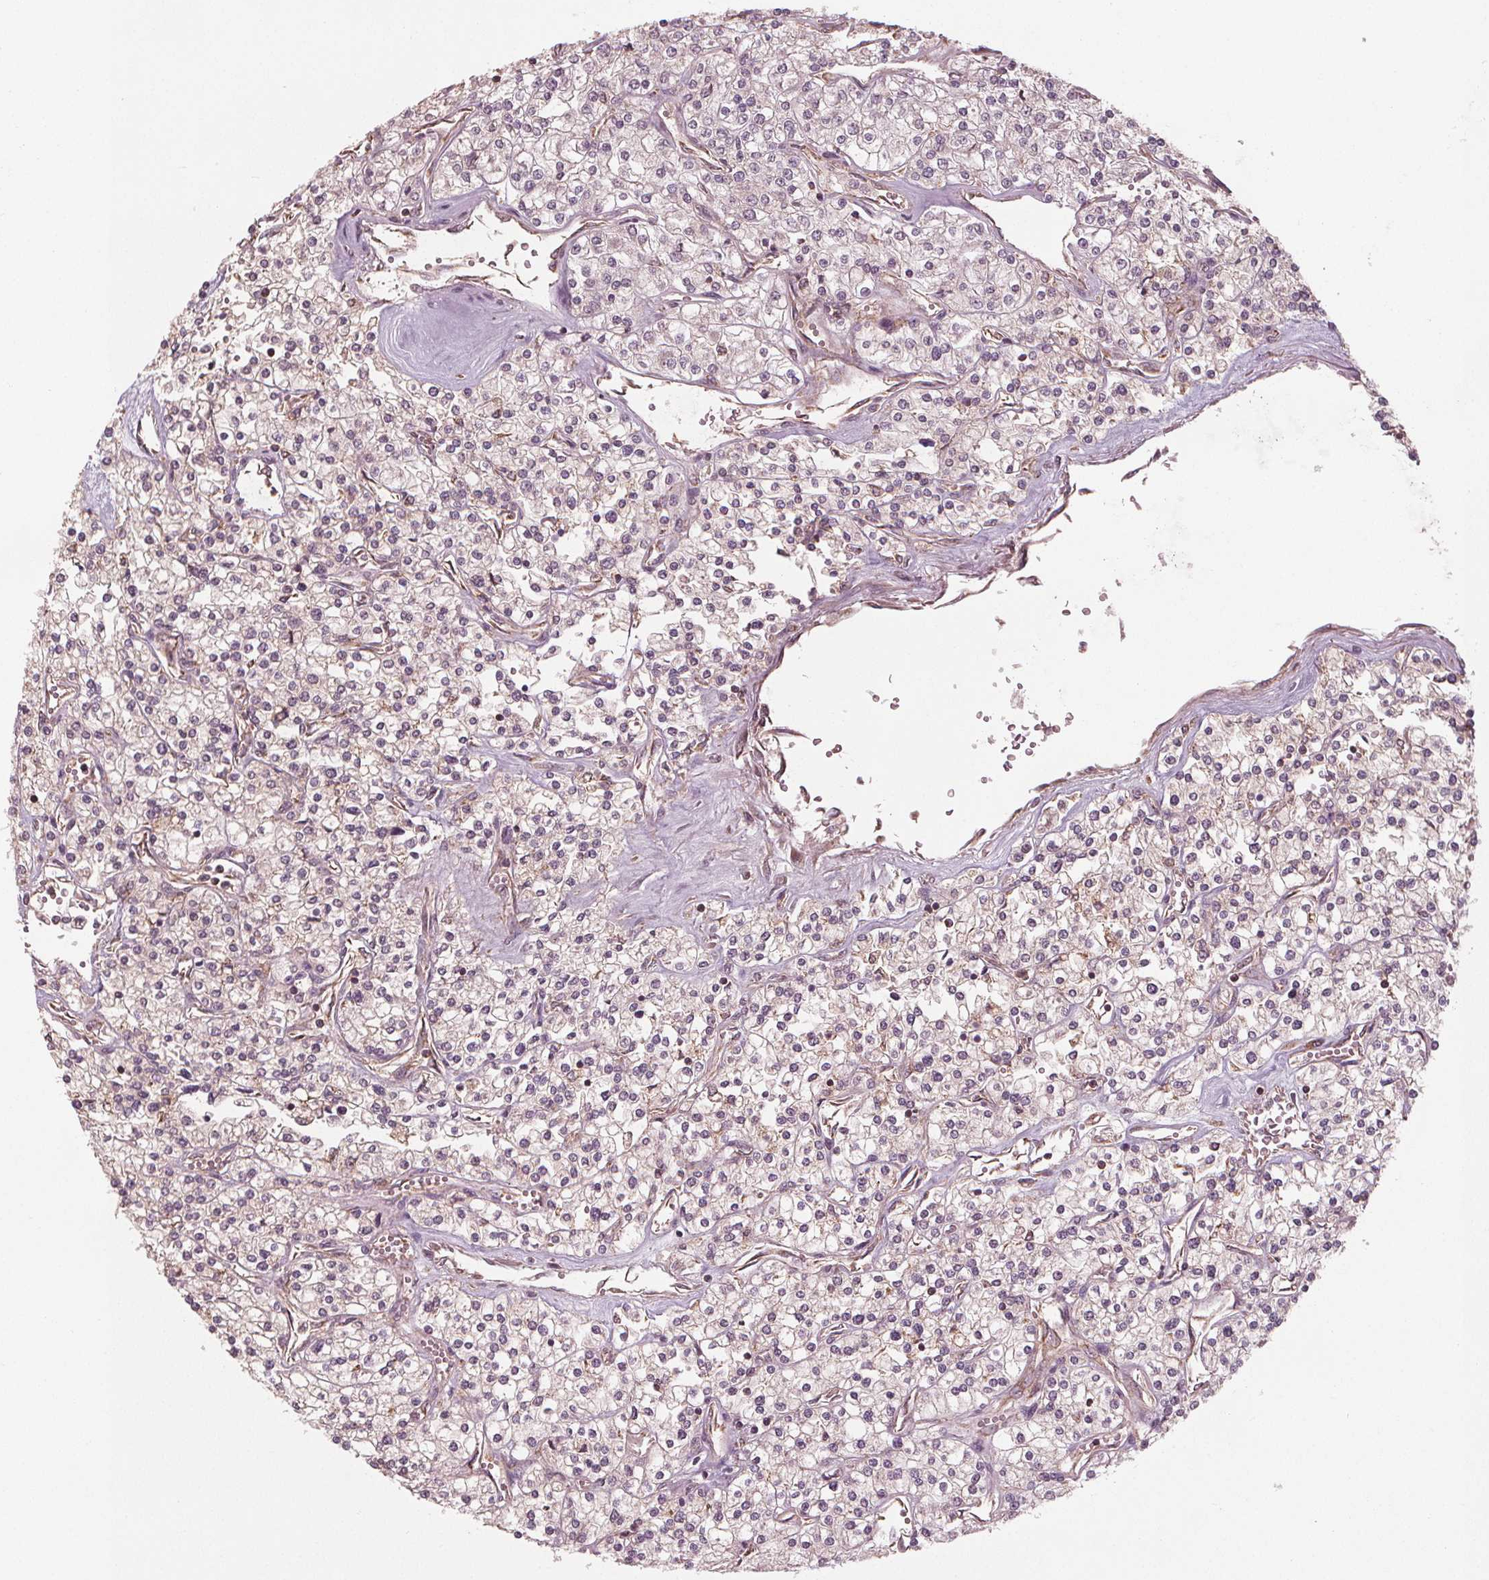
{"staining": {"intensity": "weak", "quantity": "<25%", "location": "cytoplasmic/membranous"}, "tissue": "renal cancer", "cell_type": "Tumor cells", "image_type": "cancer", "snomed": [{"axis": "morphology", "description": "Adenocarcinoma, NOS"}, {"axis": "topography", "description": "Kidney"}], "caption": "Protein analysis of adenocarcinoma (renal) demonstrates no significant staining in tumor cells.", "gene": "GNB2", "patient": {"sex": "male", "age": 80}}